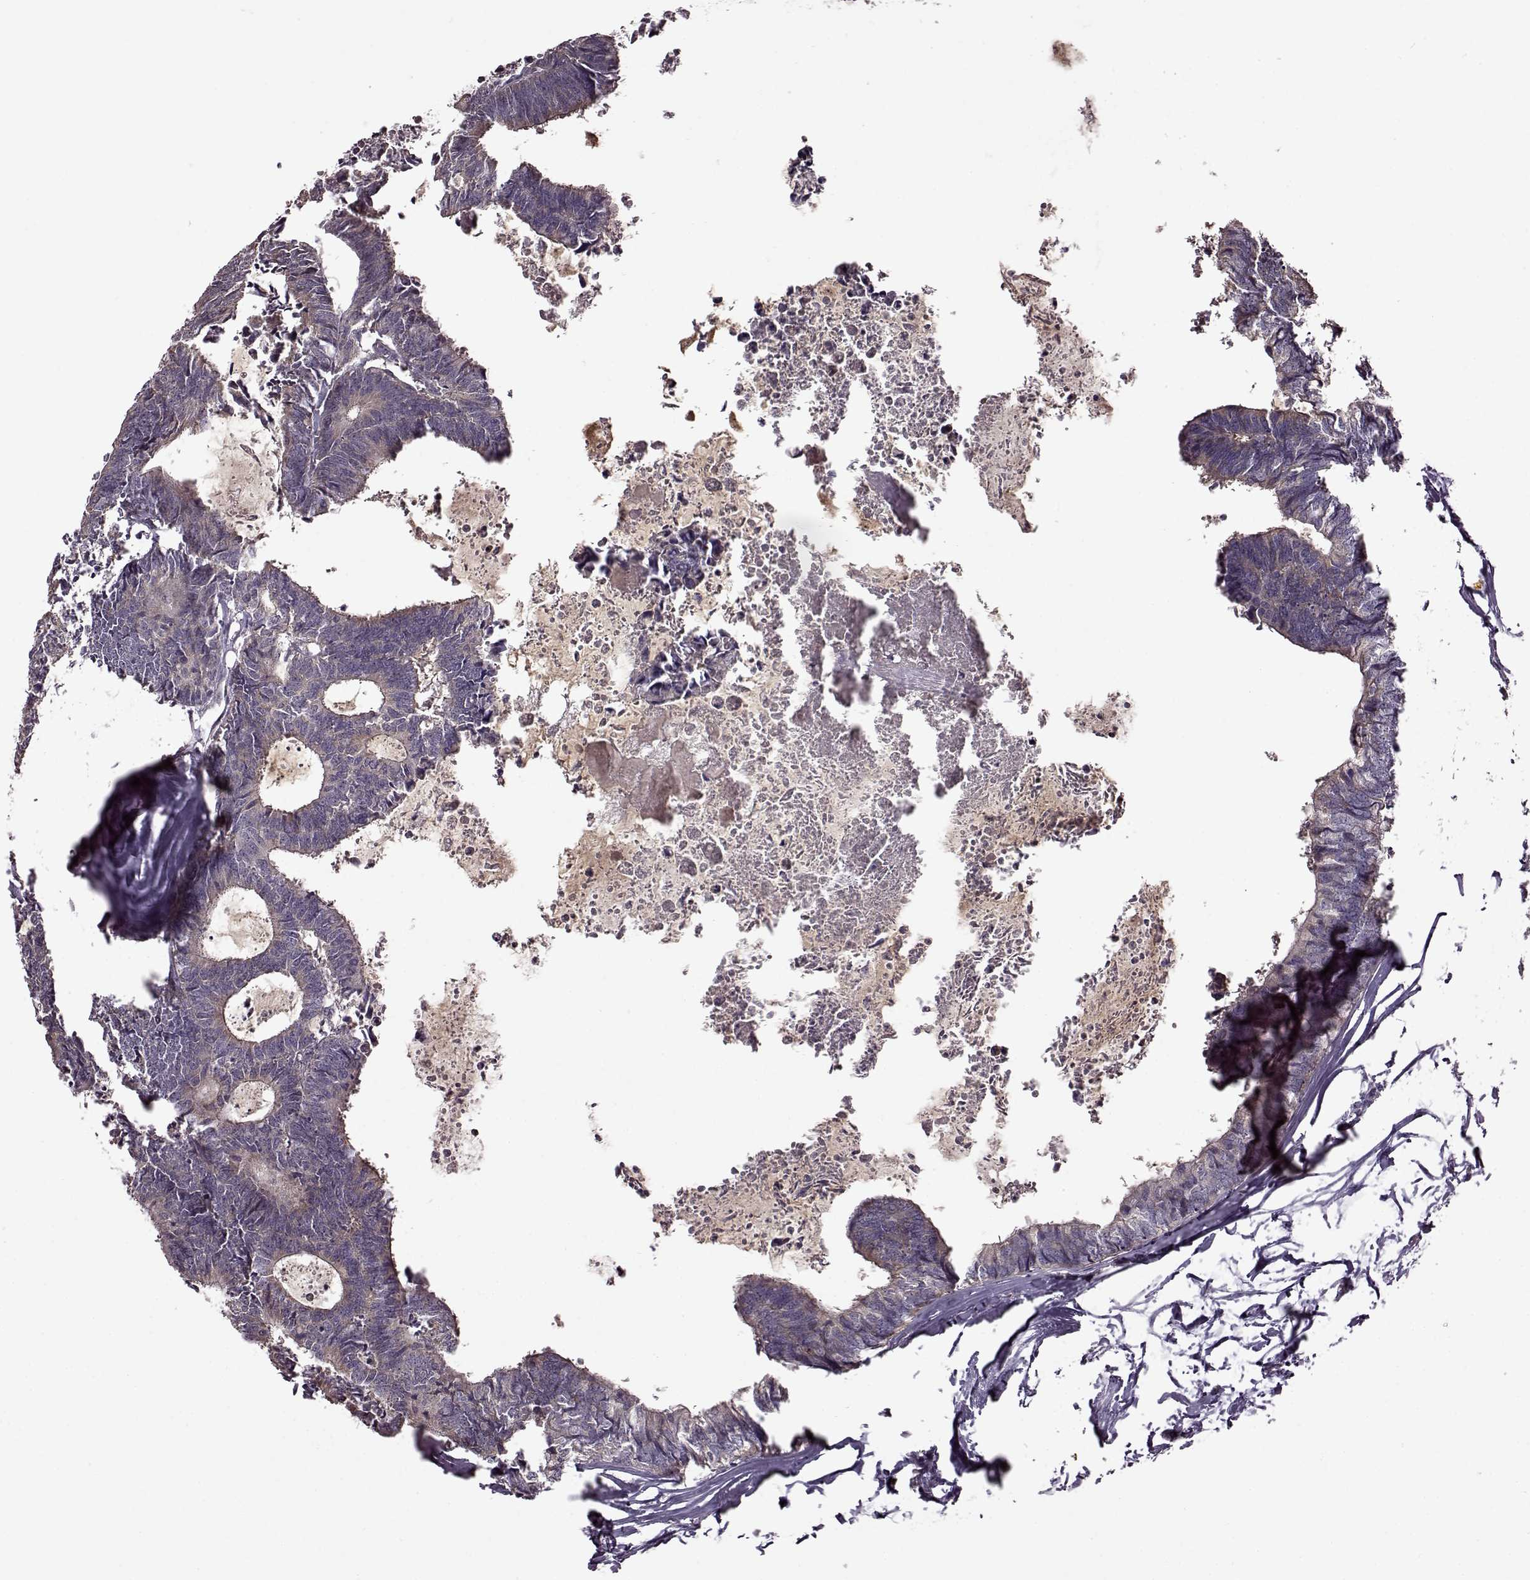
{"staining": {"intensity": "negative", "quantity": "none", "location": "none"}, "tissue": "colorectal cancer", "cell_type": "Tumor cells", "image_type": "cancer", "snomed": [{"axis": "morphology", "description": "Adenocarcinoma, NOS"}, {"axis": "topography", "description": "Colon"}, {"axis": "topography", "description": "Rectum"}], "caption": "Colorectal cancer was stained to show a protein in brown. There is no significant positivity in tumor cells.", "gene": "MTSS1", "patient": {"sex": "male", "age": 57}}